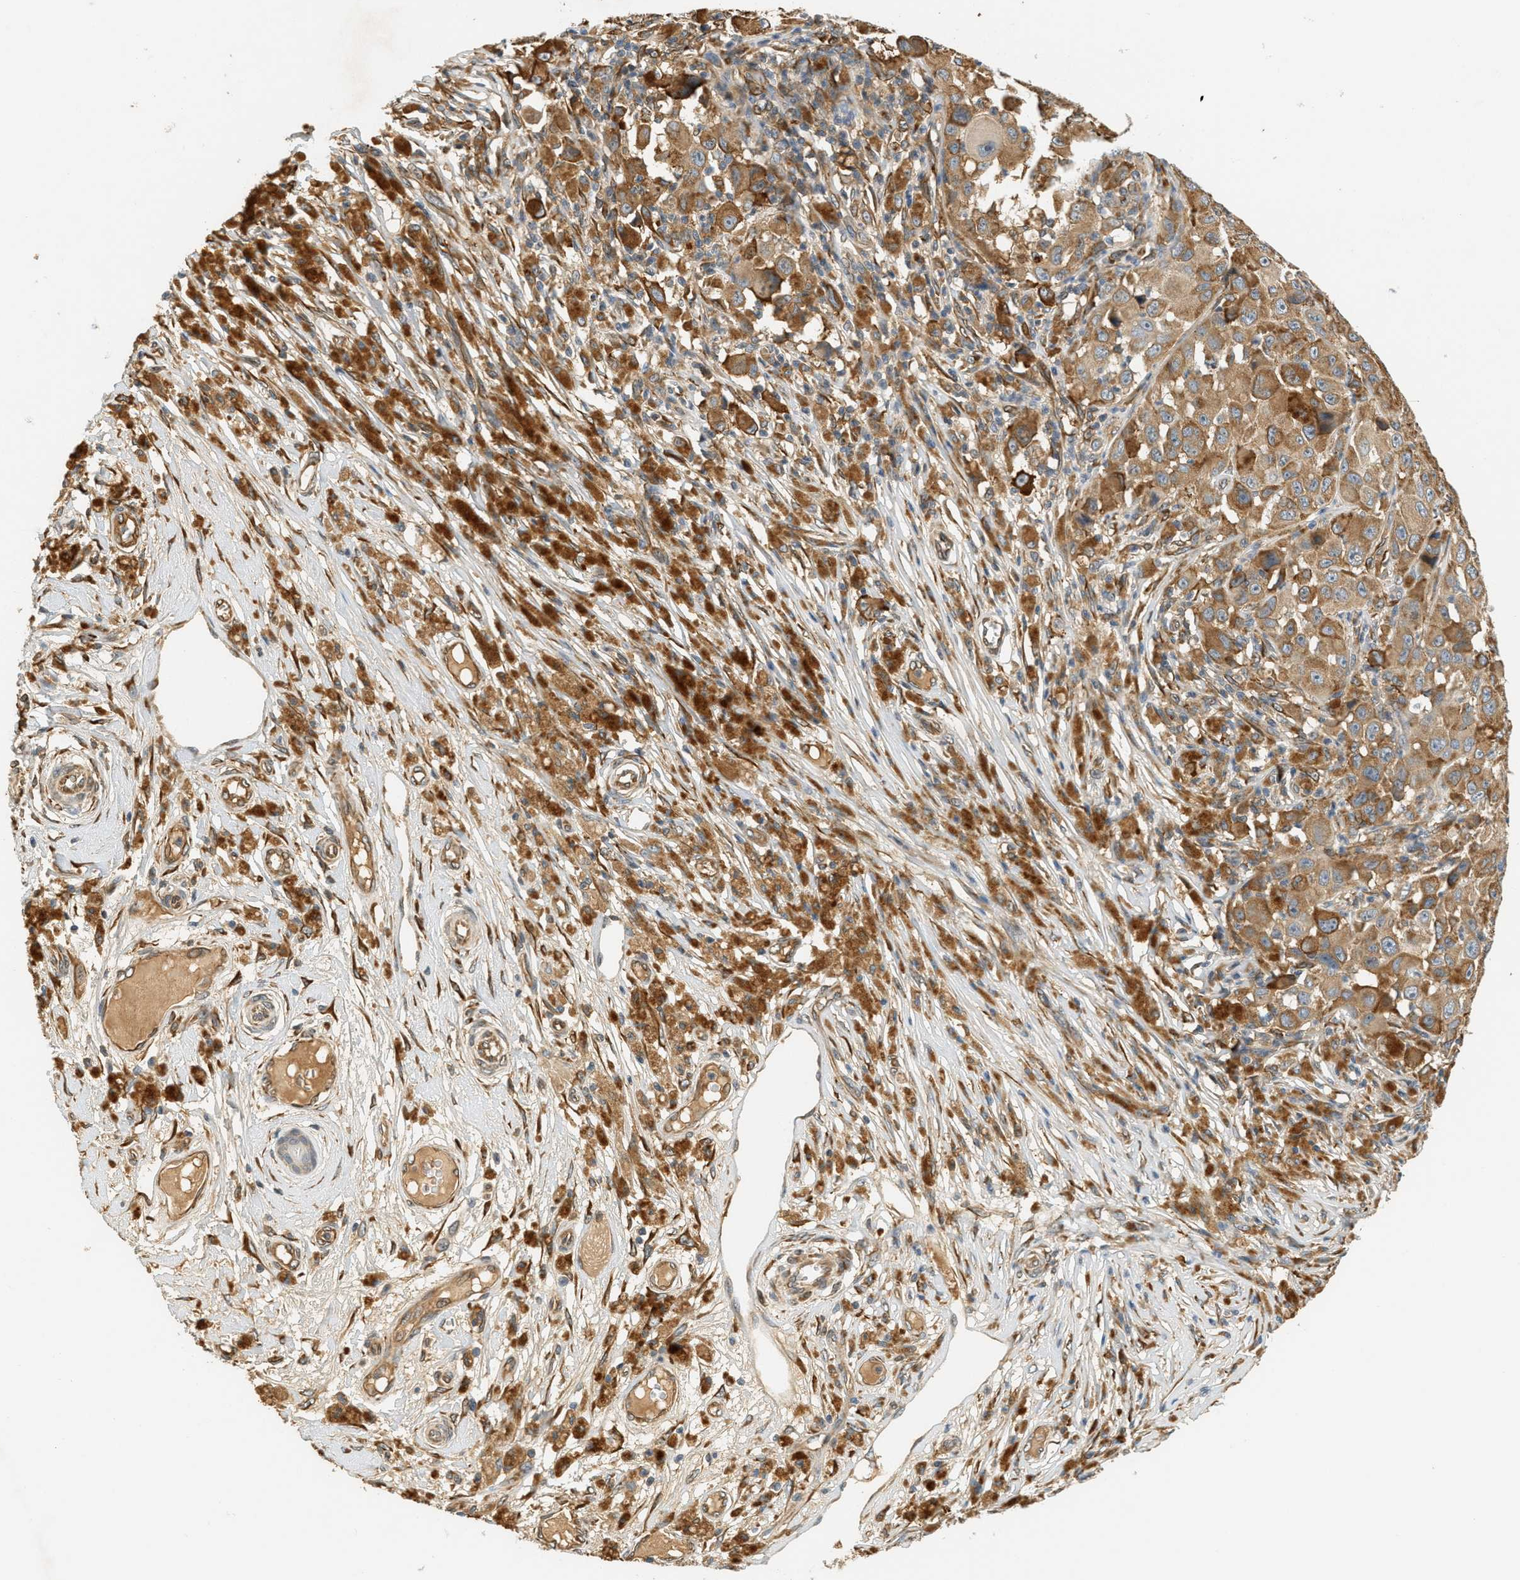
{"staining": {"intensity": "moderate", "quantity": ">75%", "location": "cytoplasmic/membranous"}, "tissue": "melanoma", "cell_type": "Tumor cells", "image_type": "cancer", "snomed": [{"axis": "morphology", "description": "Malignant melanoma, NOS"}, {"axis": "topography", "description": "Skin"}], "caption": "Moderate cytoplasmic/membranous protein positivity is present in about >75% of tumor cells in malignant melanoma.", "gene": "PDK1", "patient": {"sex": "male", "age": 96}}